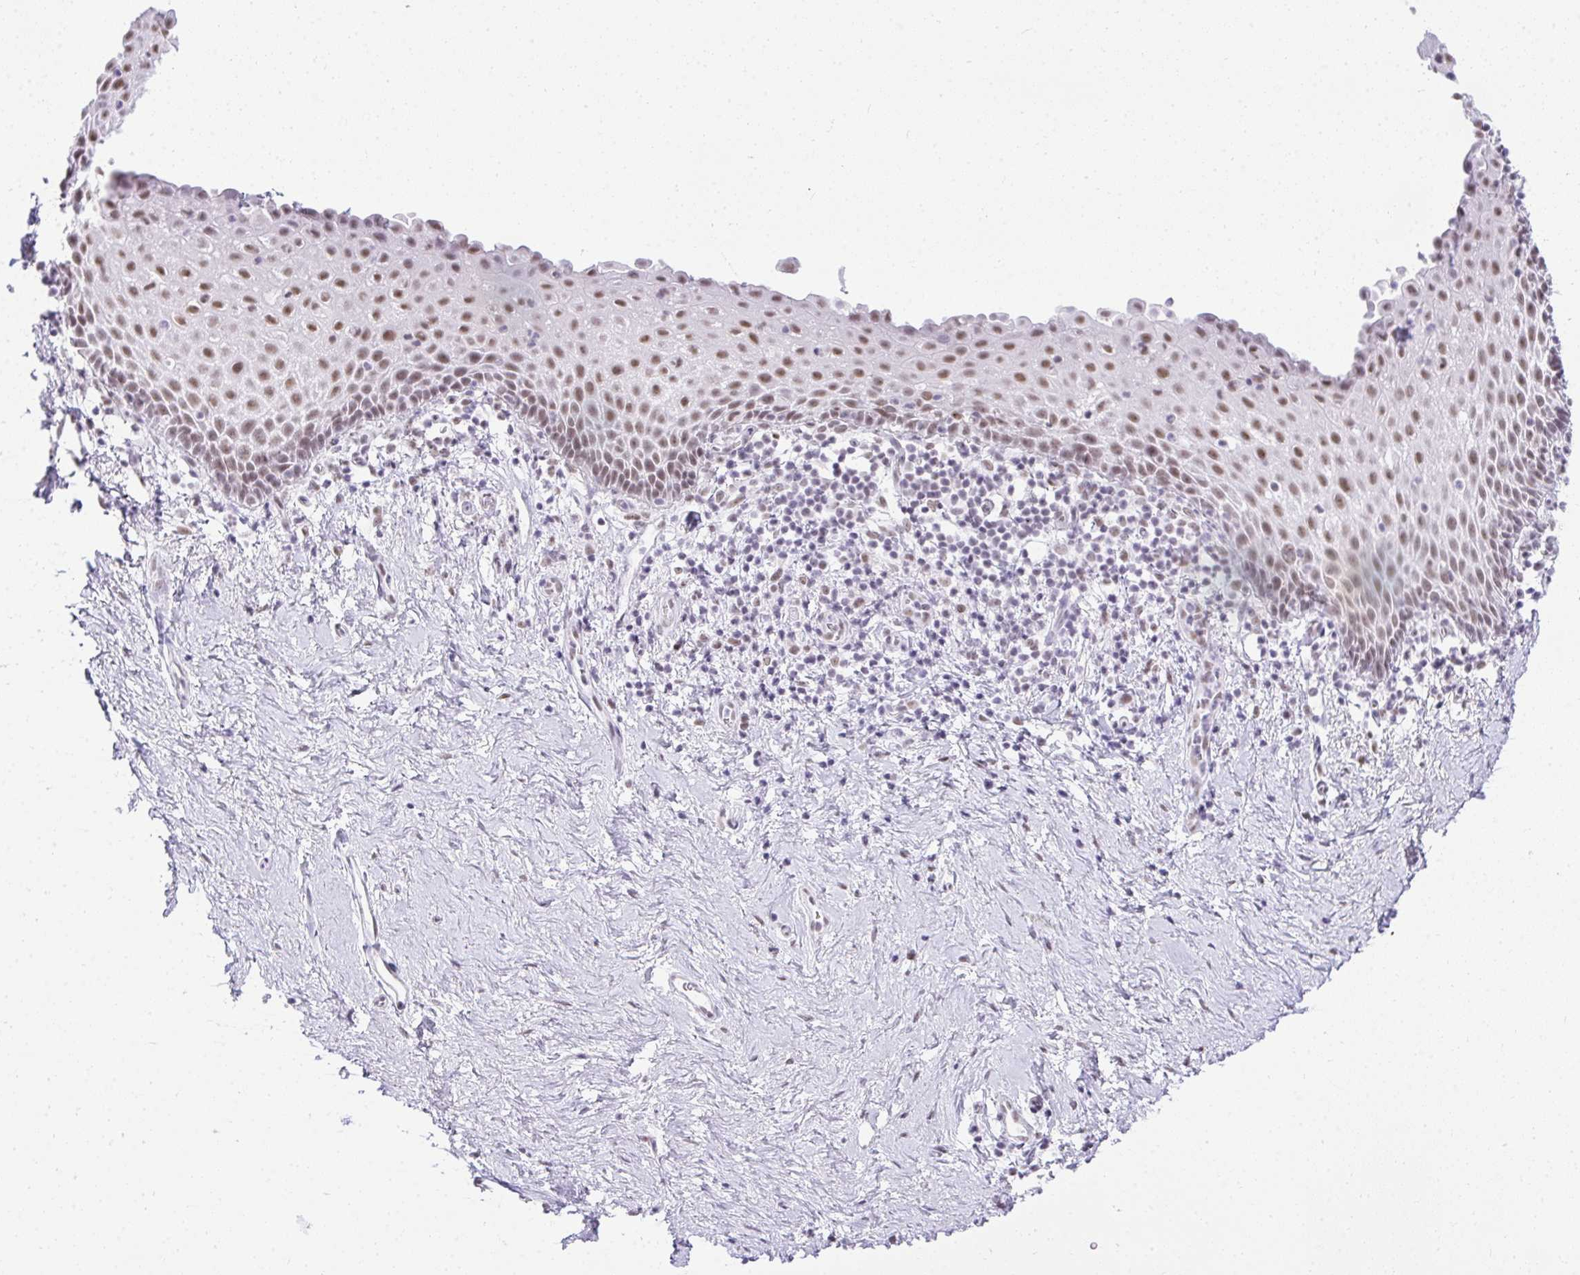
{"staining": {"intensity": "moderate", "quantity": "25%-75%", "location": "nuclear"}, "tissue": "vagina", "cell_type": "Squamous epithelial cells", "image_type": "normal", "snomed": [{"axis": "morphology", "description": "Normal tissue, NOS"}, {"axis": "topography", "description": "Vagina"}], "caption": "Unremarkable vagina shows moderate nuclear staining in approximately 25%-75% of squamous epithelial cells, visualized by immunohistochemistry. (brown staining indicates protein expression, while blue staining denotes nuclei).", "gene": "PLA2G1B", "patient": {"sex": "female", "age": 61}}